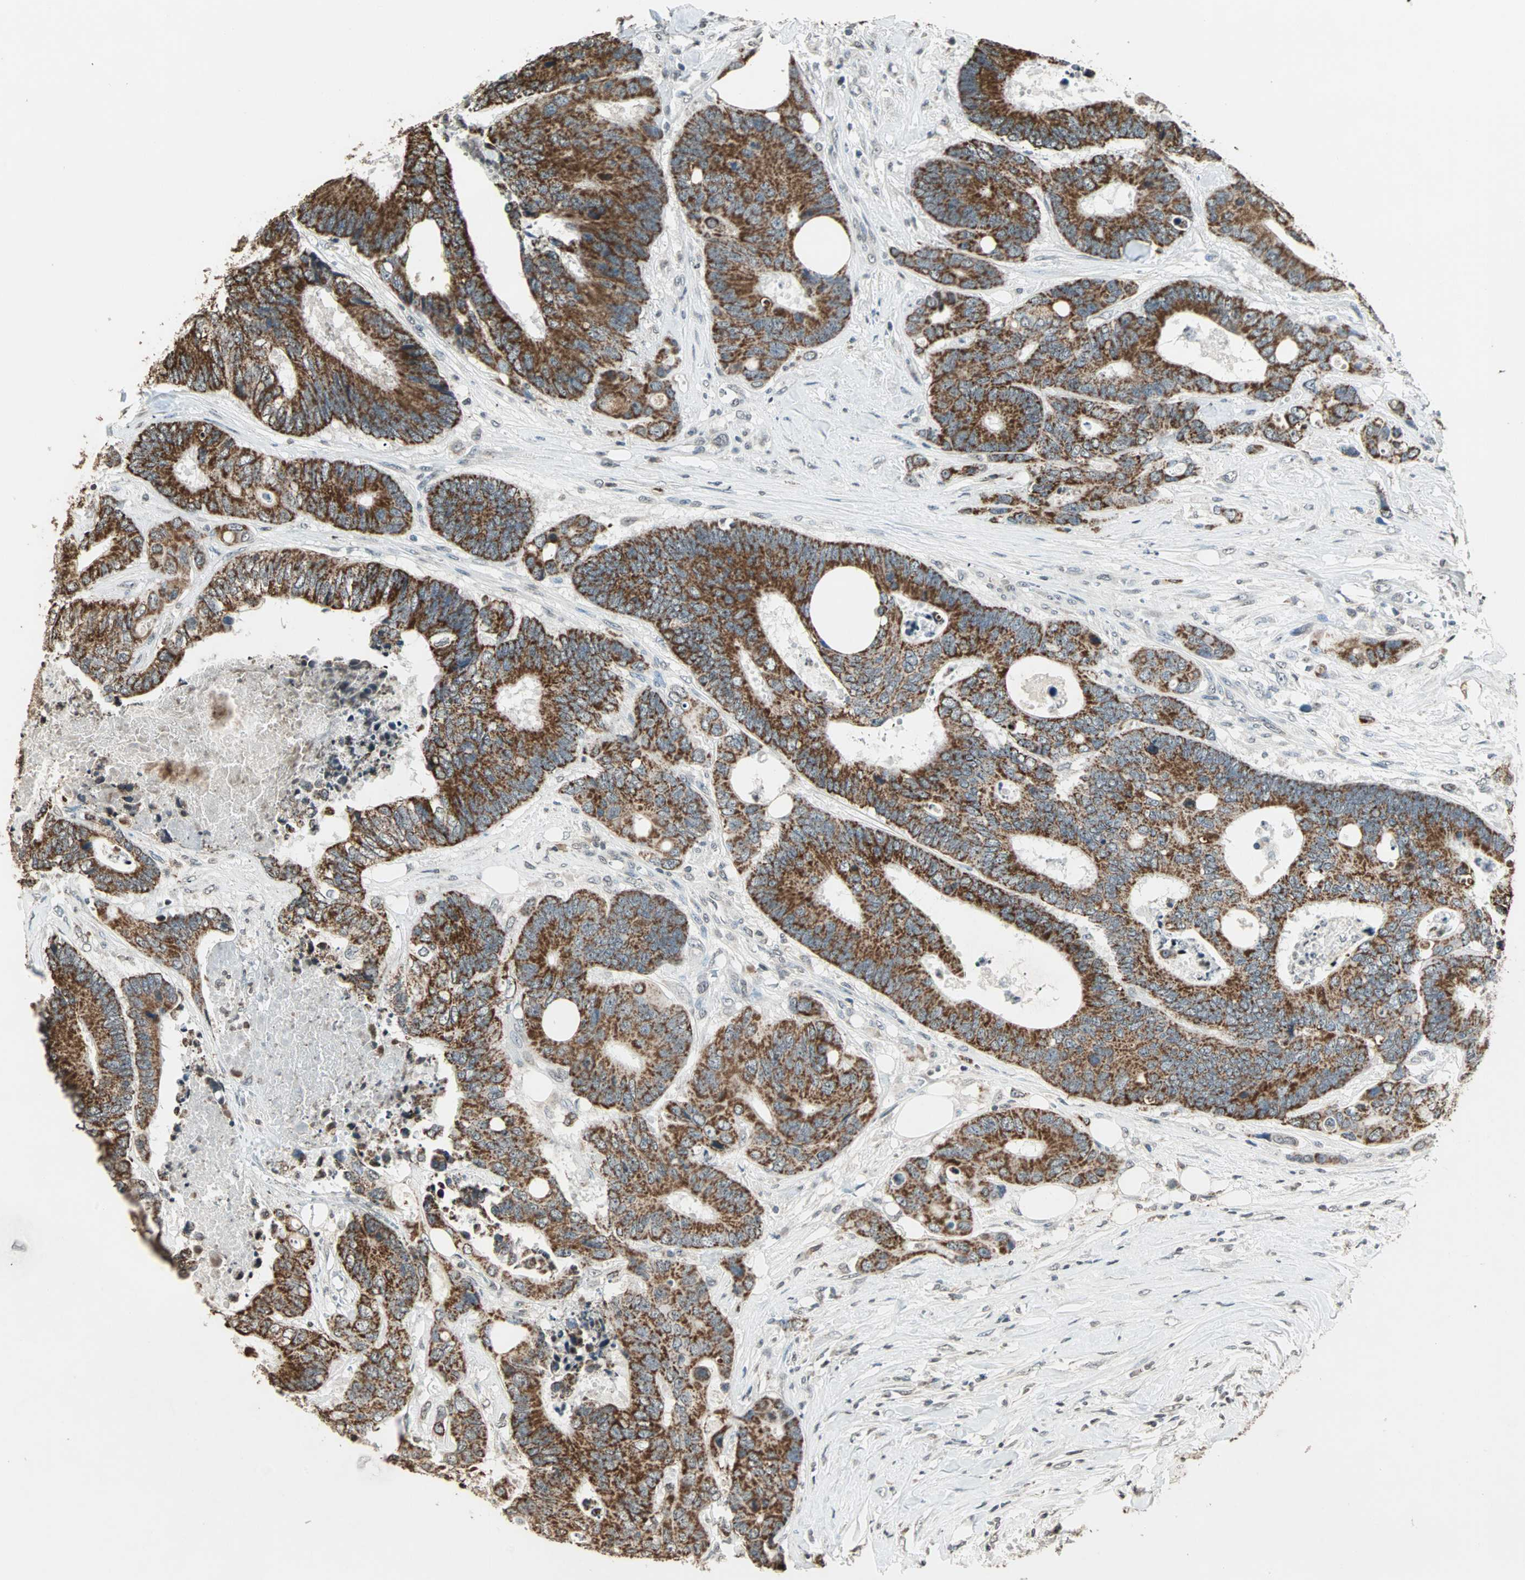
{"staining": {"intensity": "strong", "quantity": ">75%", "location": "cytoplasmic/membranous"}, "tissue": "colorectal cancer", "cell_type": "Tumor cells", "image_type": "cancer", "snomed": [{"axis": "morphology", "description": "Adenocarcinoma, NOS"}, {"axis": "topography", "description": "Rectum"}], "caption": "Immunohistochemistry (IHC) staining of adenocarcinoma (colorectal), which displays high levels of strong cytoplasmic/membranous expression in about >75% of tumor cells indicating strong cytoplasmic/membranous protein positivity. The staining was performed using DAB (brown) for protein detection and nuclei were counterstained in hematoxylin (blue).", "gene": "PRELID1", "patient": {"sex": "male", "age": 55}}